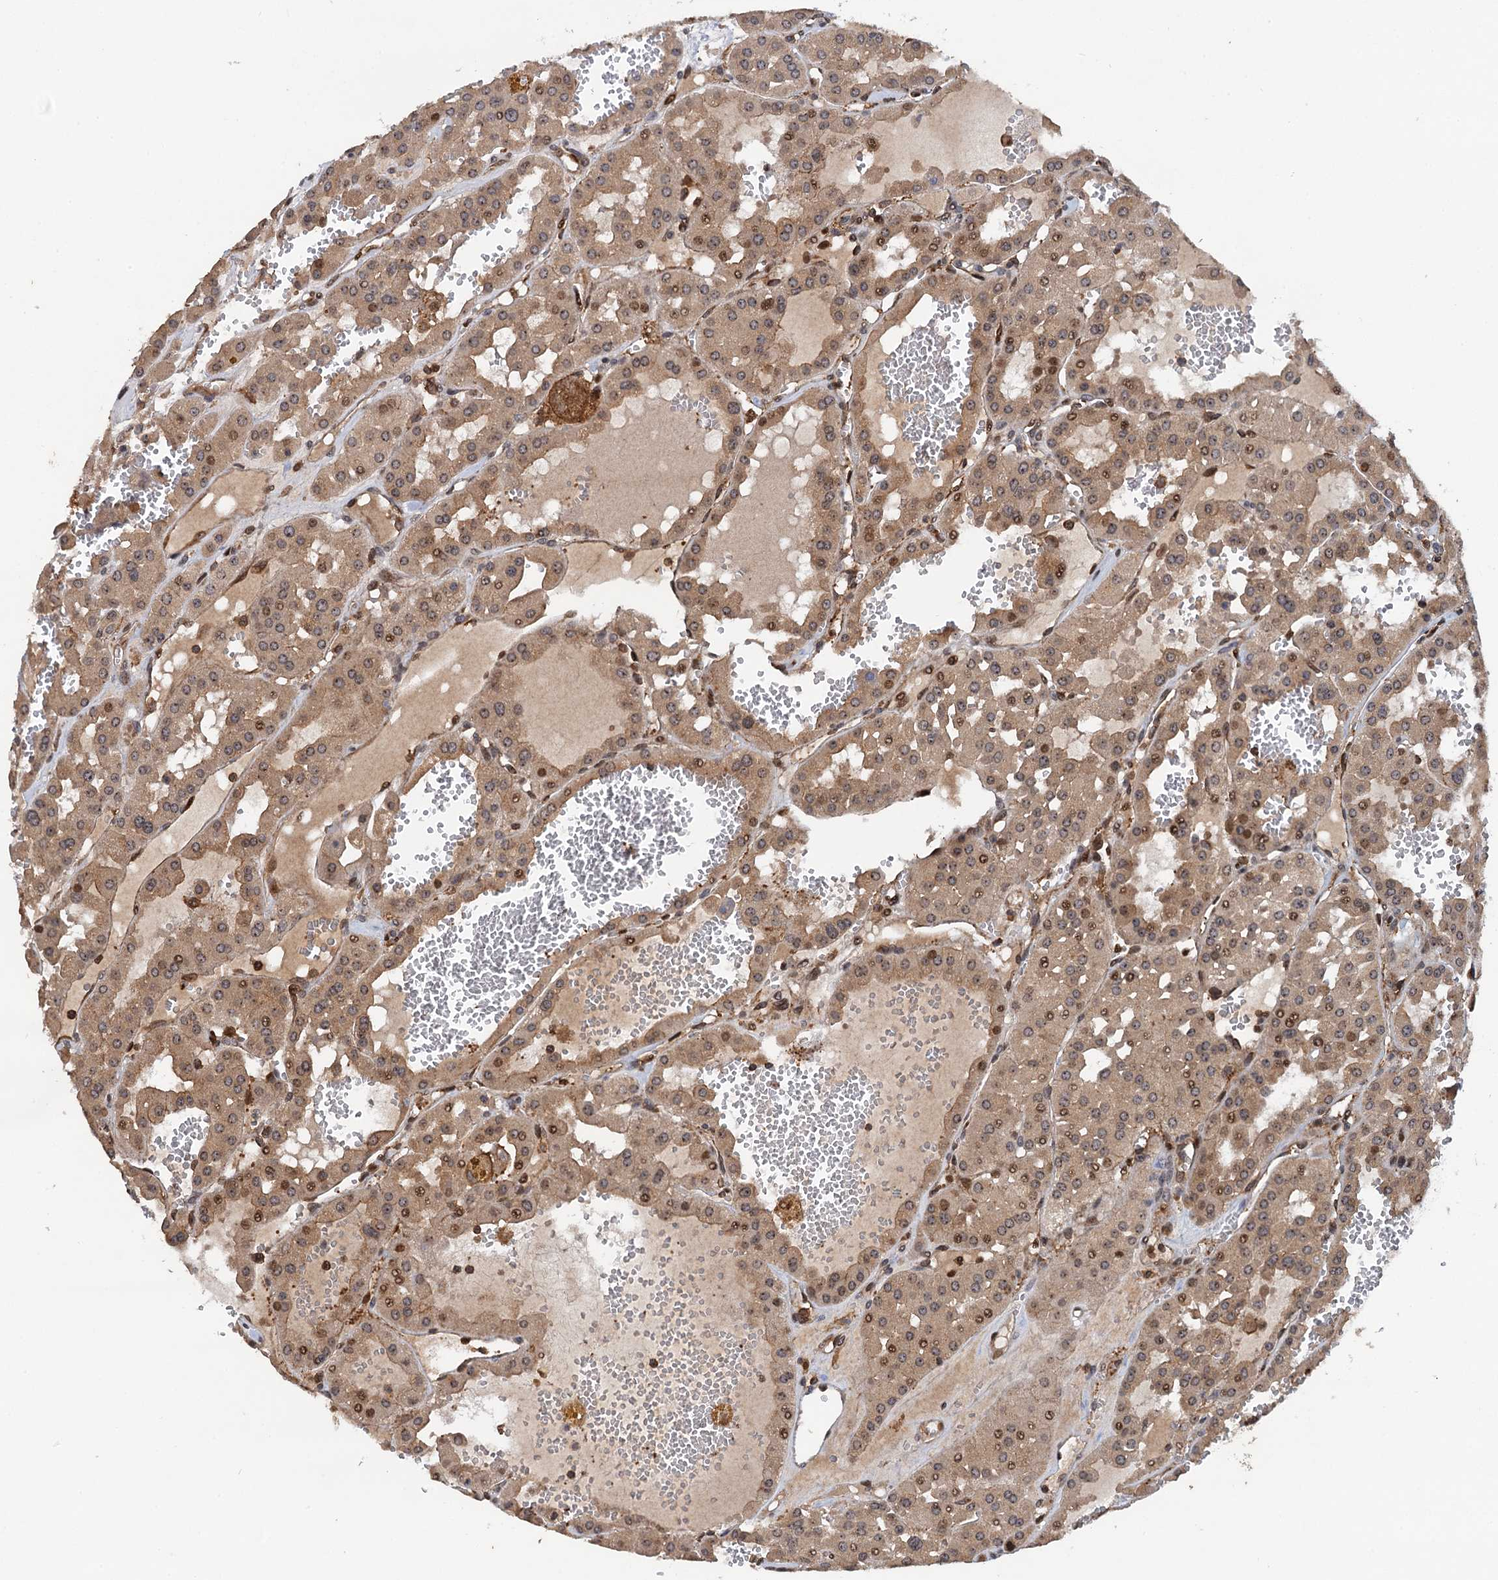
{"staining": {"intensity": "moderate", "quantity": ">75%", "location": "cytoplasmic/membranous,nuclear"}, "tissue": "renal cancer", "cell_type": "Tumor cells", "image_type": "cancer", "snomed": [{"axis": "morphology", "description": "Carcinoma, NOS"}, {"axis": "topography", "description": "Kidney"}], "caption": "Tumor cells demonstrate medium levels of moderate cytoplasmic/membranous and nuclear staining in about >75% of cells in human renal carcinoma. The protein is stained brown, and the nuclei are stained in blue (DAB IHC with brightfield microscopy, high magnification).", "gene": "BORA", "patient": {"sex": "female", "age": 75}}